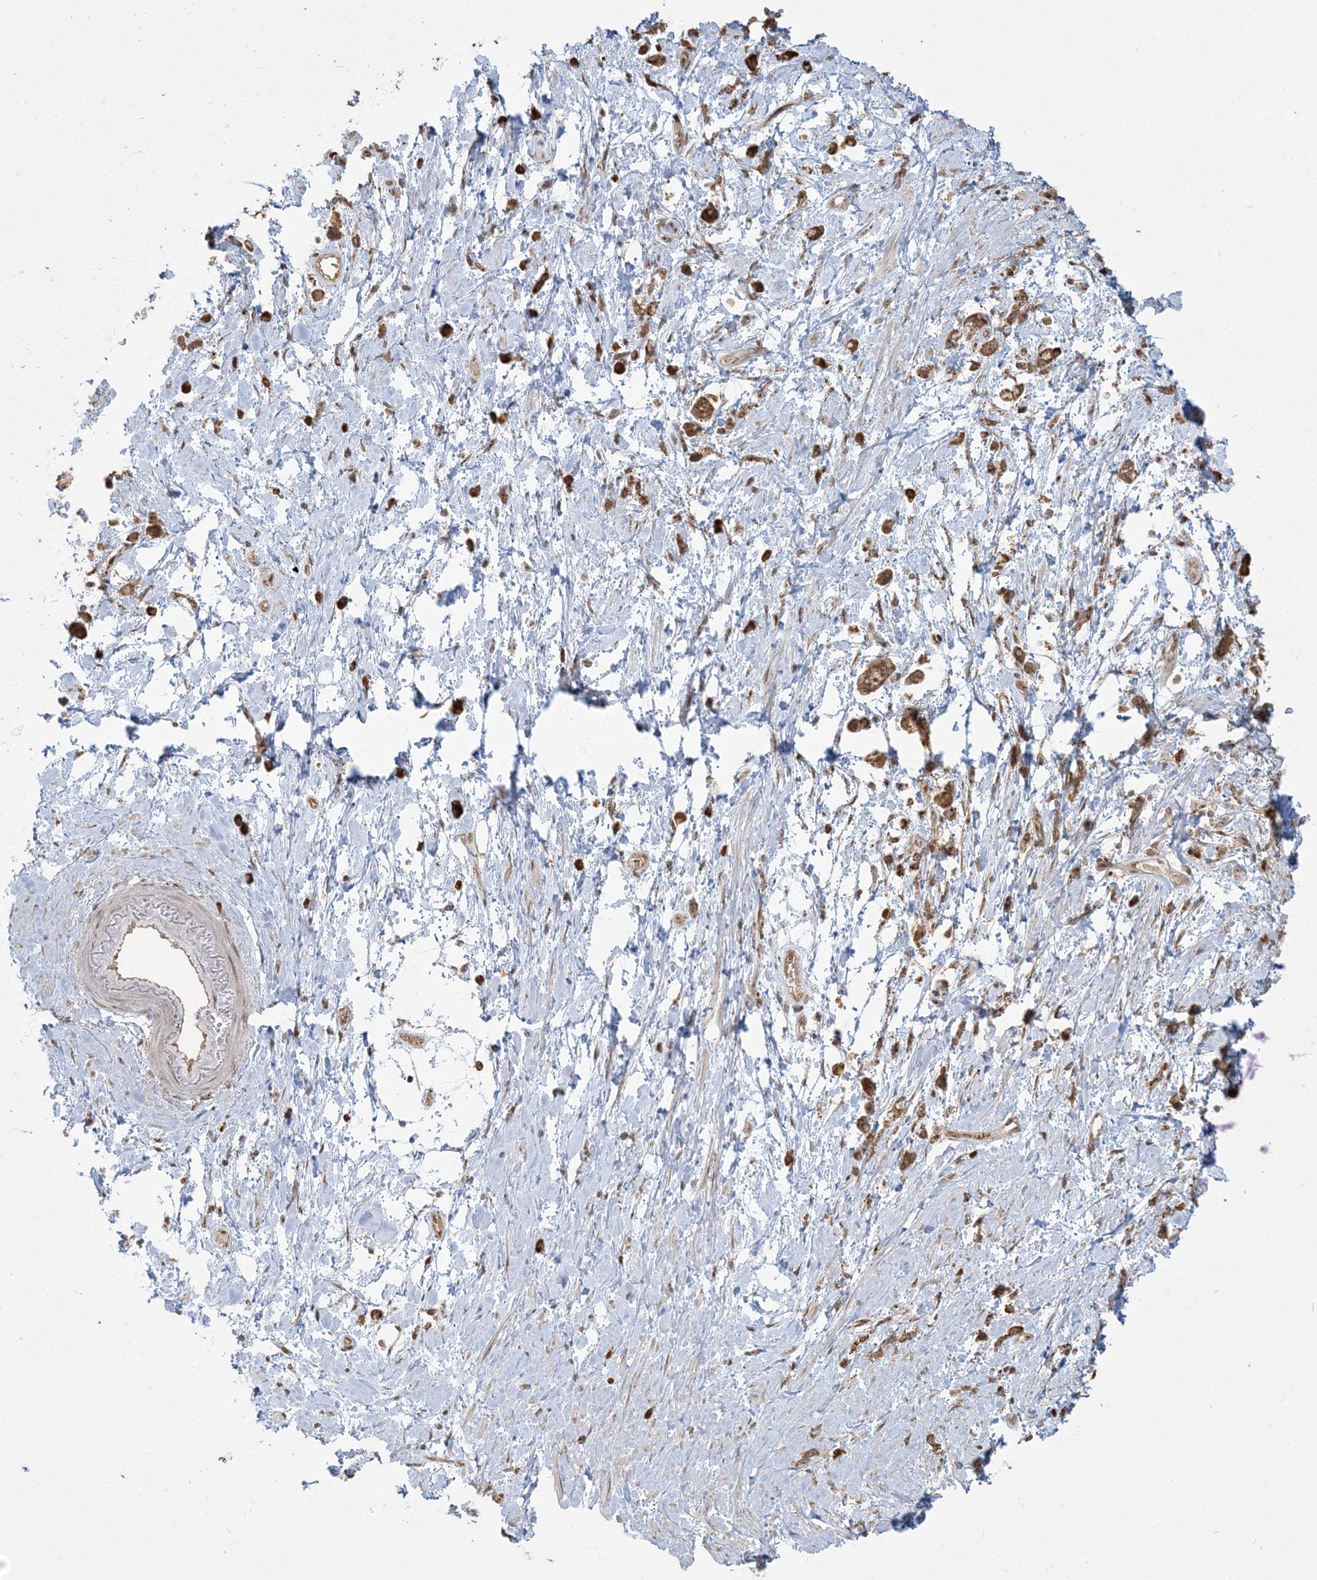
{"staining": {"intensity": "moderate", "quantity": ">75%", "location": "cytoplasmic/membranous"}, "tissue": "stomach cancer", "cell_type": "Tumor cells", "image_type": "cancer", "snomed": [{"axis": "morphology", "description": "Adenocarcinoma, NOS"}, {"axis": "topography", "description": "Stomach"}], "caption": "Adenocarcinoma (stomach) stained for a protein (brown) demonstrates moderate cytoplasmic/membranous positive expression in about >75% of tumor cells.", "gene": "ABCF3", "patient": {"sex": "female", "age": 60}}